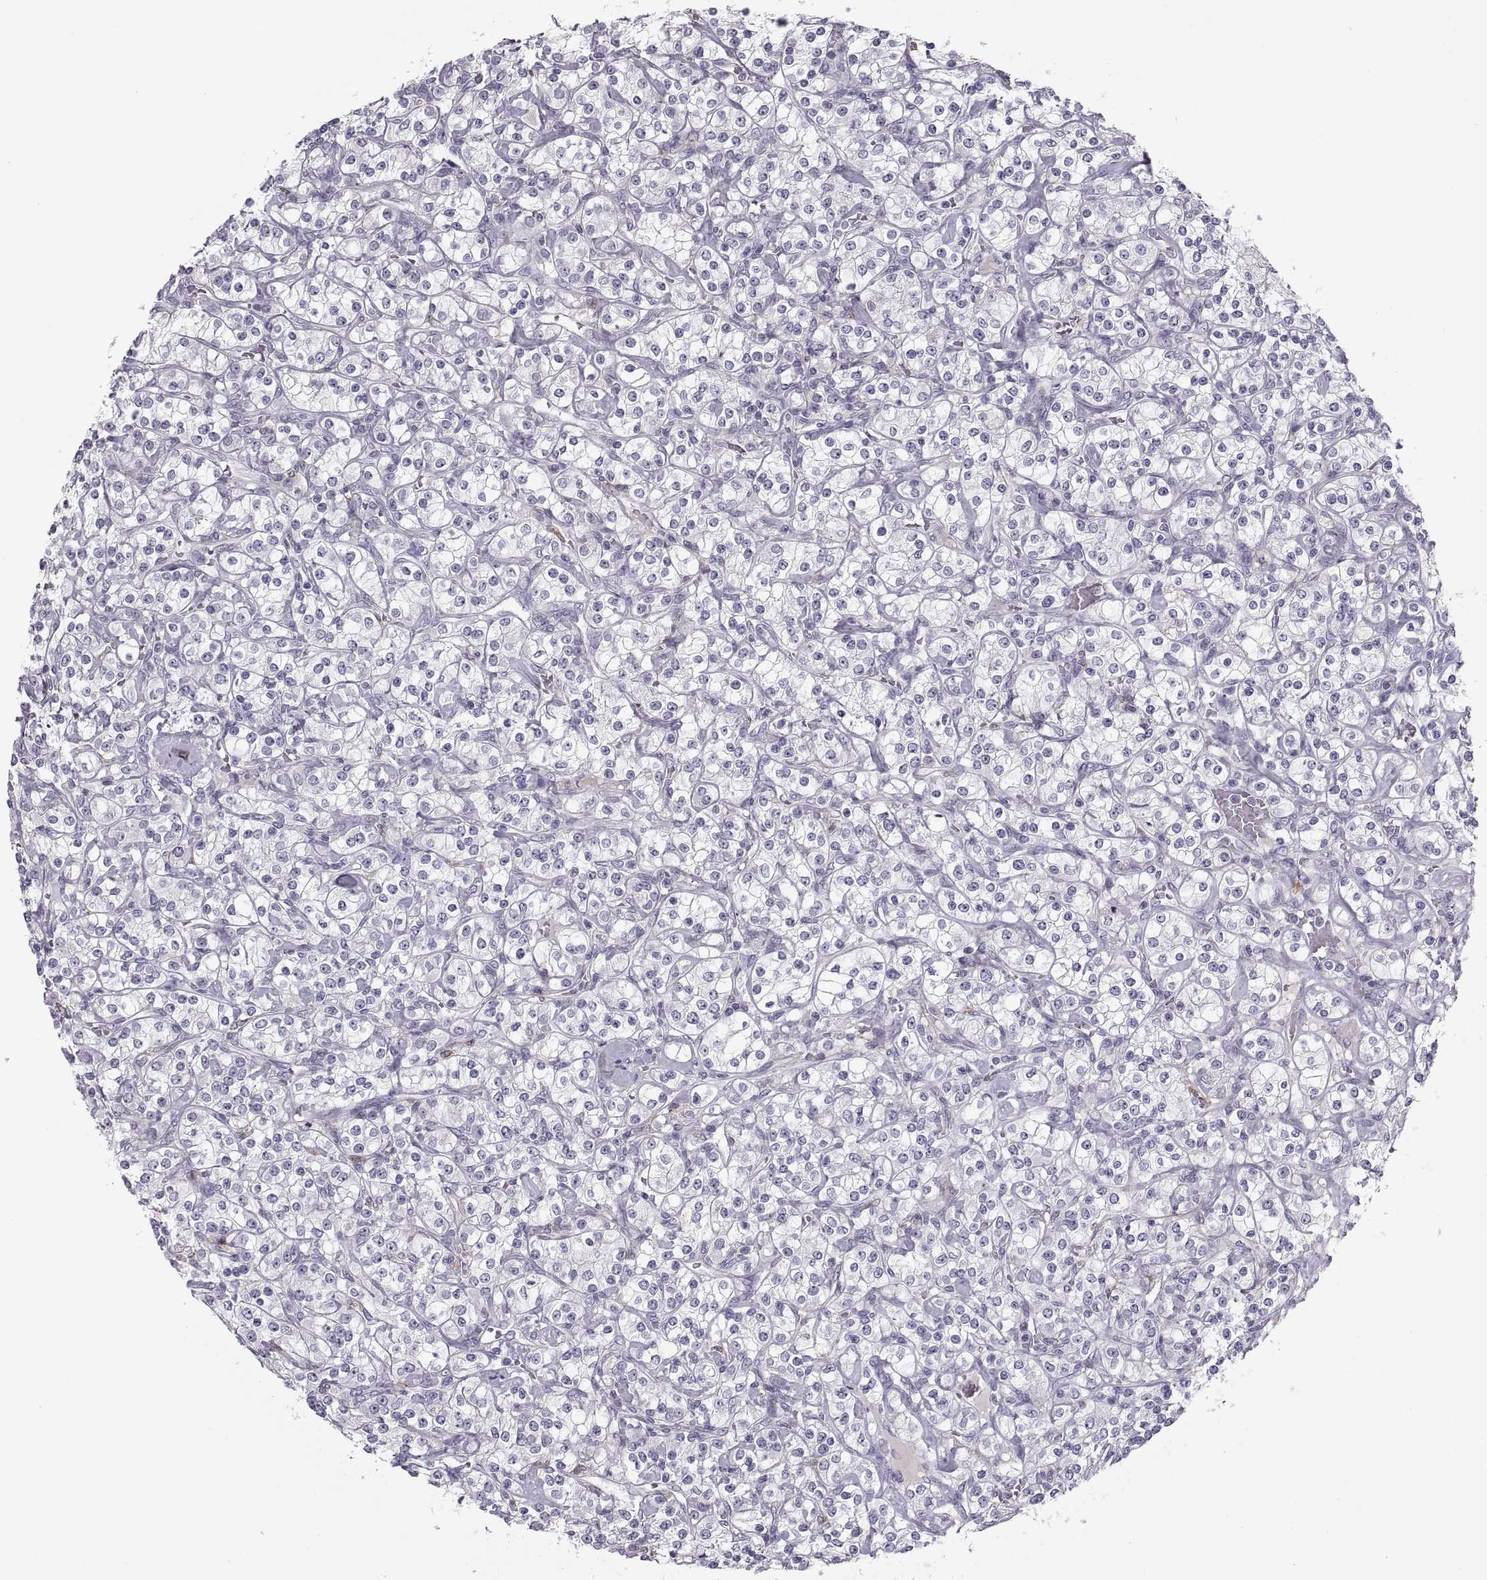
{"staining": {"intensity": "negative", "quantity": "none", "location": "none"}, "tissue": "renal cancer", "cell_type": "Tumor cells", "image_type": "cancer", "snomed": [{"axis": "morphology", "description": "Adenocarcinoma, NOS"}, {"axis": "topography", "description": "Kidney"}], "caption": "The histopathology image shows no staining of tumor cells in renal cancer (adenocarcinoma). The staining is performed using DAB brown chromogen with nuclei counter-stained in using hematoxylin.", "gene": "CHCT1", "patient": {"sex": "male", "age": 77}}